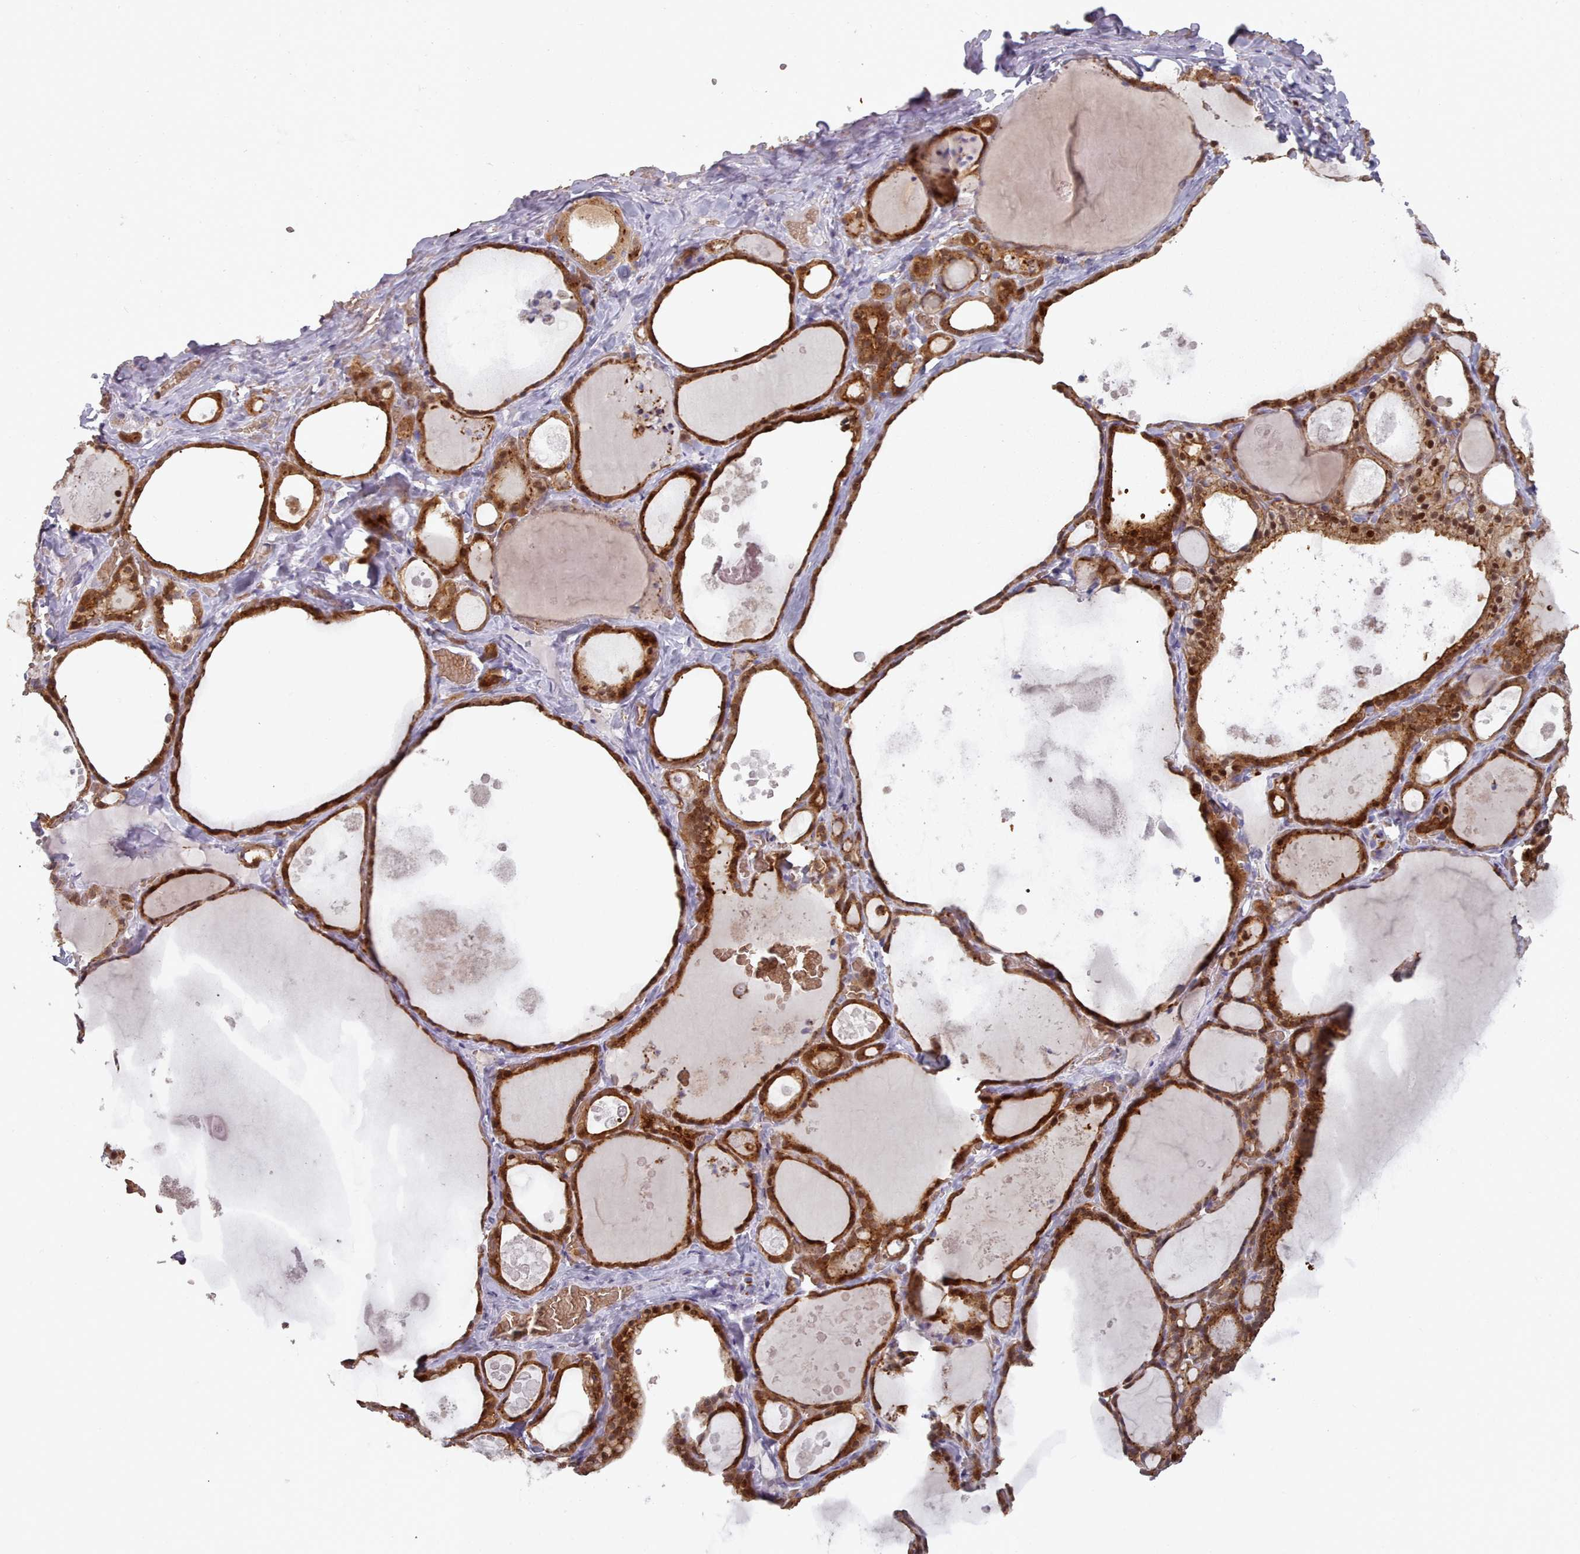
{"staining": {"intensity": "strong", "quantity": ">75%", "location": "cytoplasmic/membranous"}, "tissue": "thyroid gland", "cell_type": "Glandular cells", "image_type": "normal", "snomed": [{"axis": "morphology", "description": "Normal tissue, NOS"}, {"axis": "topography", "description": "Thyroid gland"}], "caption": "Strong cytoplasmic/membranous protein staining is appreciated in about >75% of glandular cells in thyroid gland.", "gene": "MAN1B1", "patient": {"sex": "male", "age": 56}}